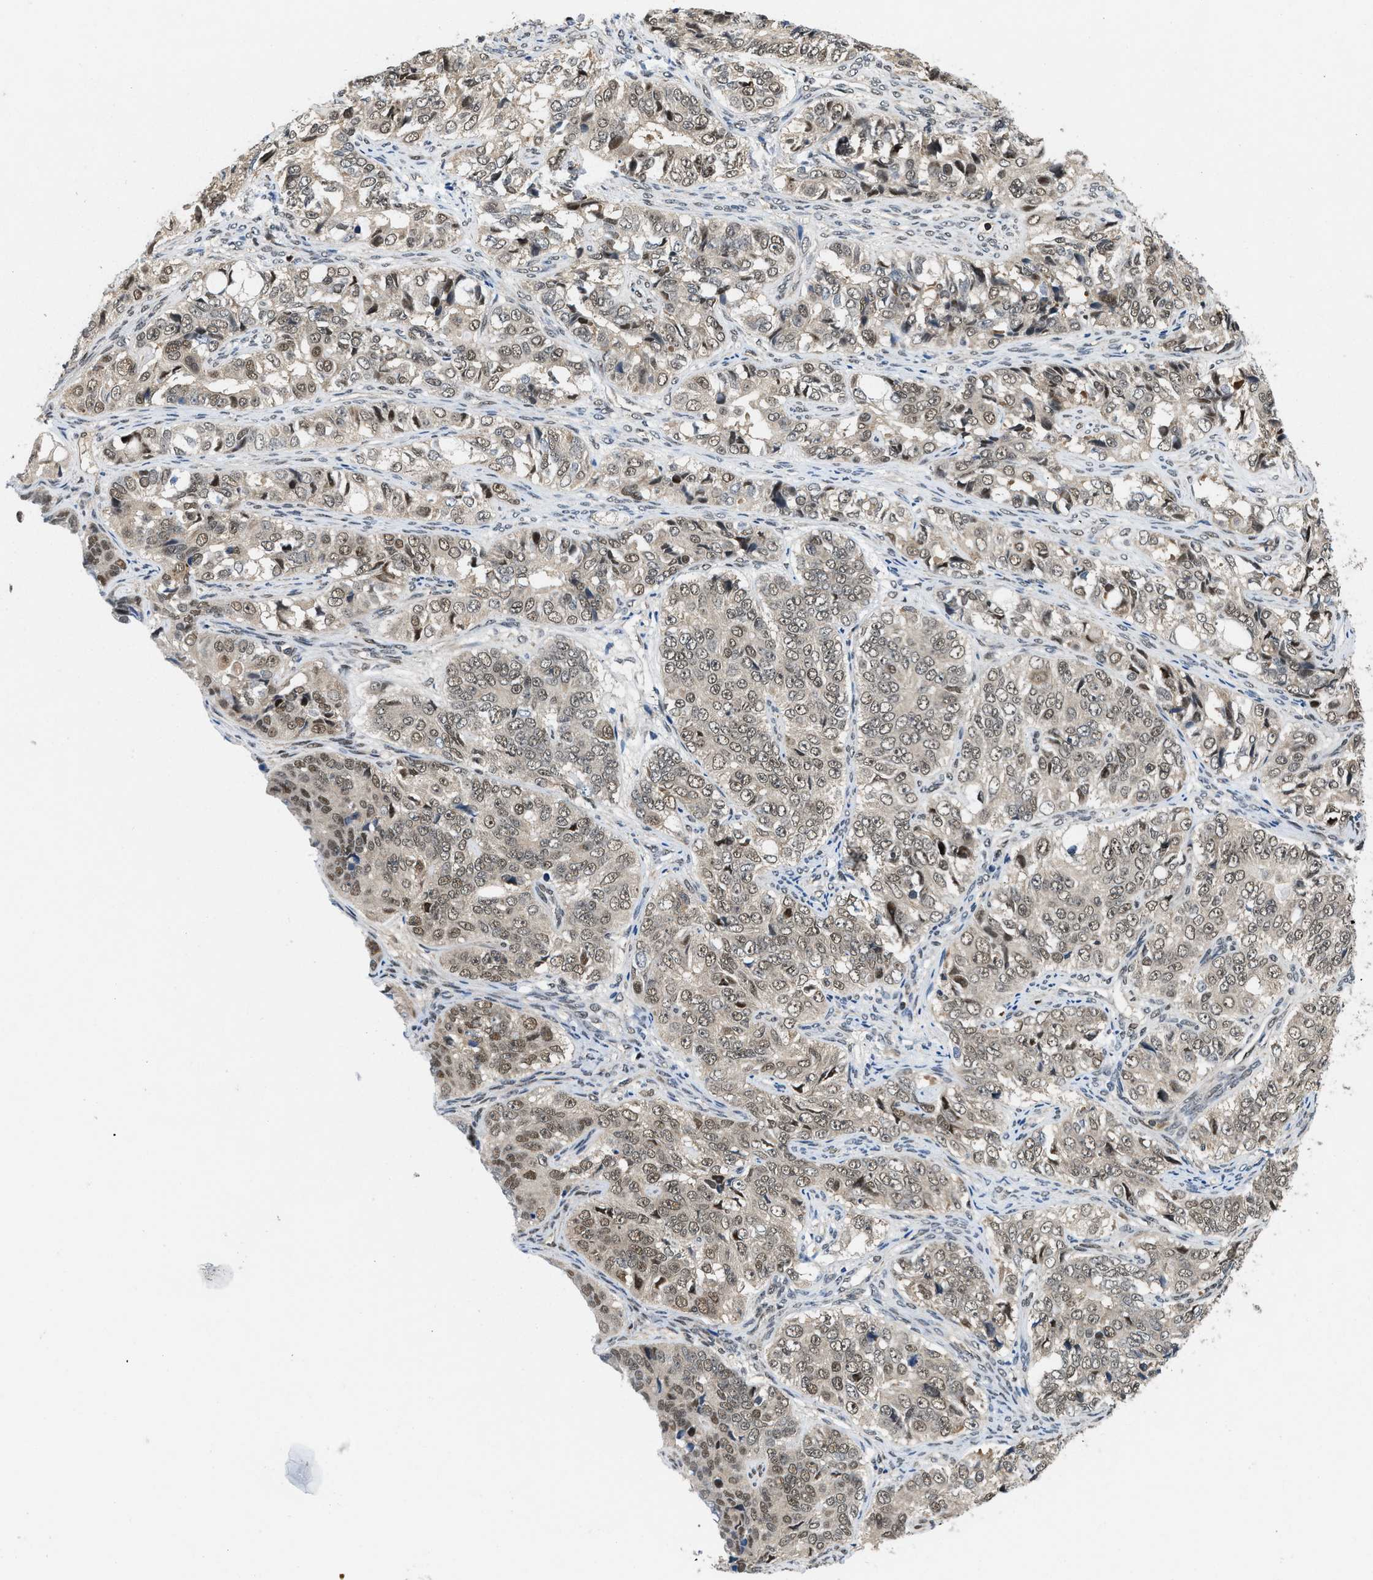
{"staining": {"intensity": "weak", "quantity": ">75%", "location": "nuclear"}, "tissue": "ovarian cancer", "cell_type": "Tumor cells", "image_type": "cancer", "snomed": [{"axis": "morphology", "description": "Carcinoma, endometroid"}, {"axis": "topography", "description": "Ovary"}], "caption": "The image displays a brown stain indicating the presence of a protein in the nuclear of tumor cells in ovarian cancer (endometroid carcinoma).", "gene": "ATF7IP", "patient": {"sex": "female", "age": 51}}